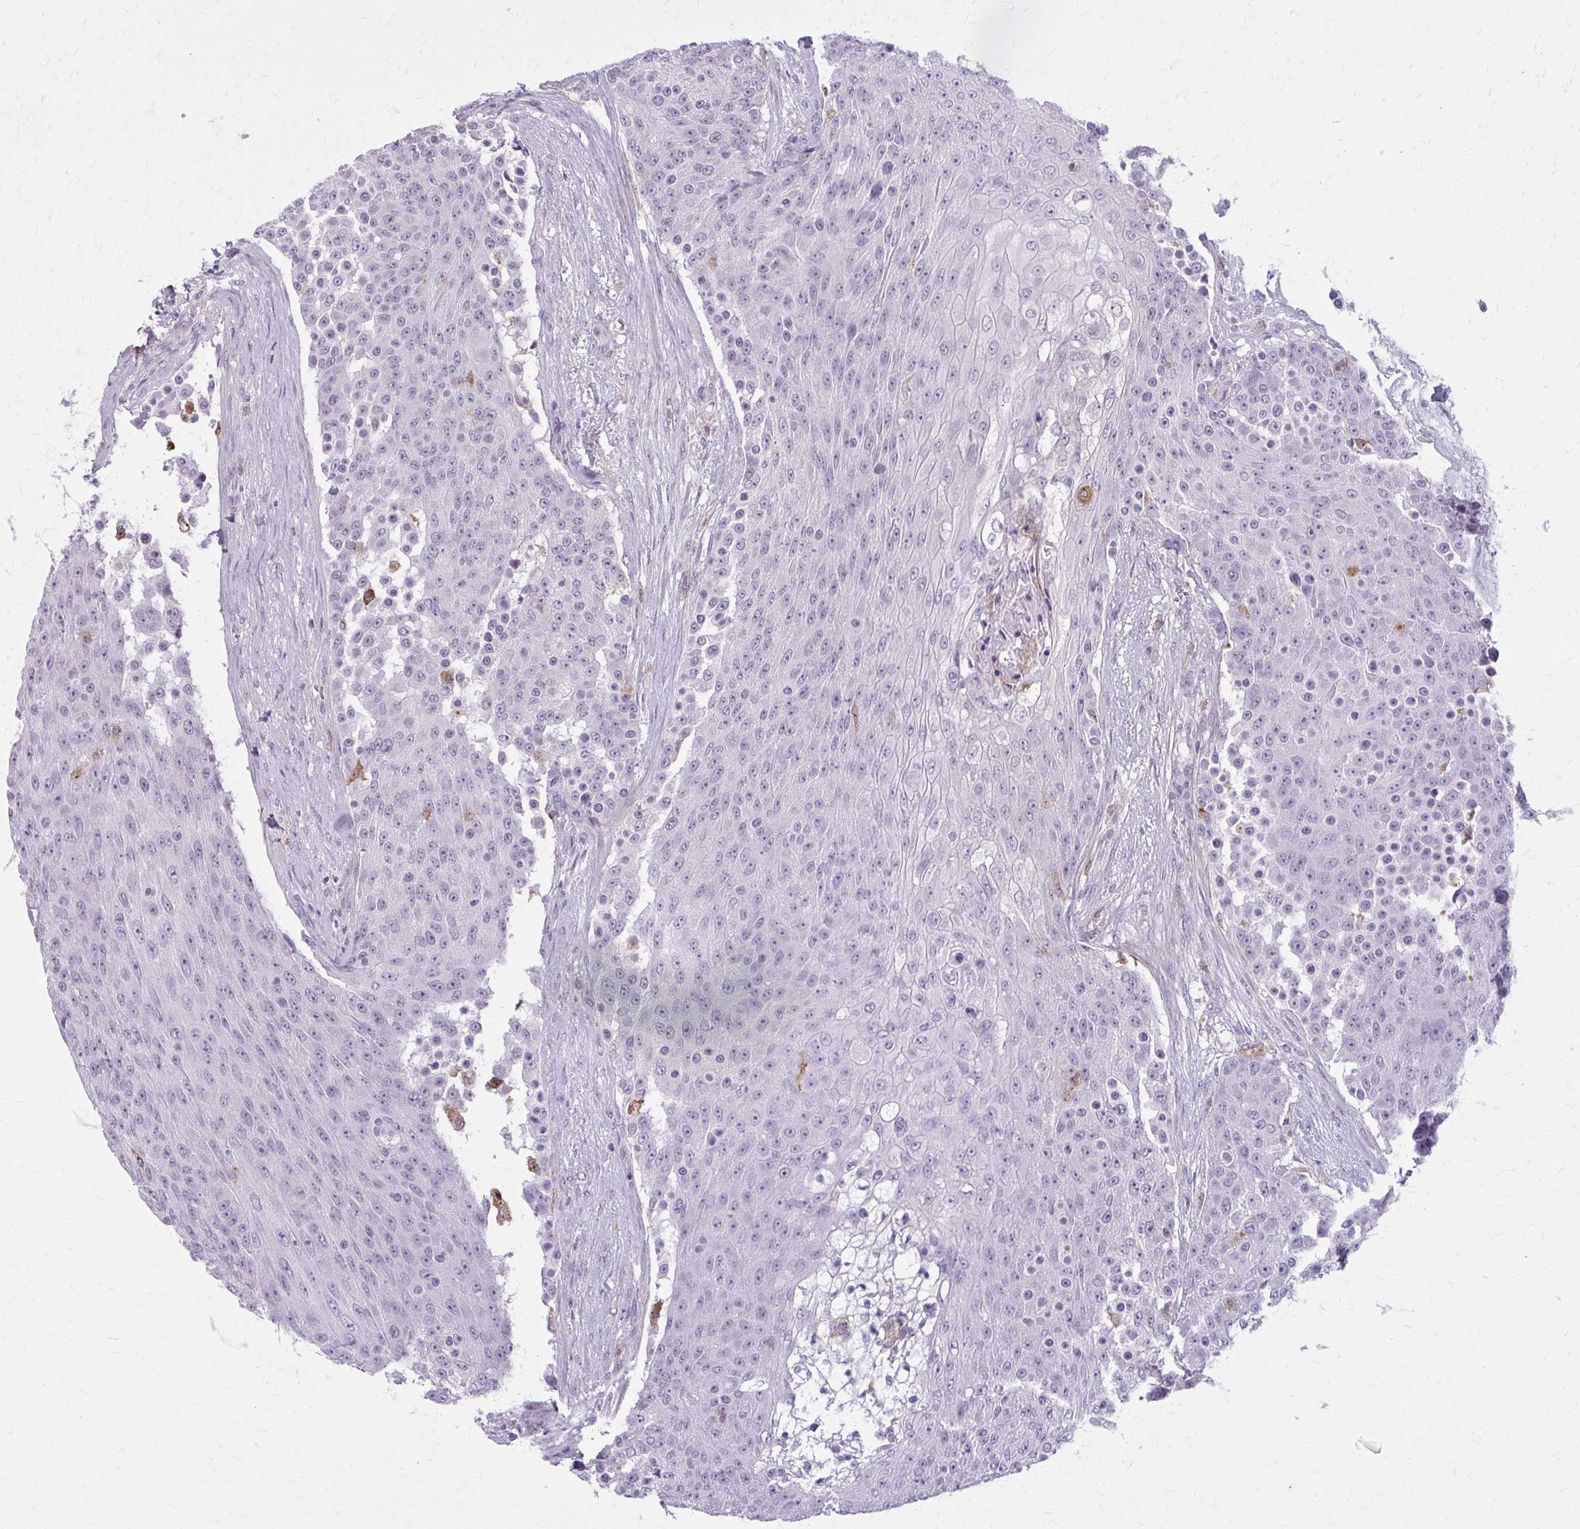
{"staining": {"intensity": "negative", "quantity": "none", "location": "none"}, "tissue": "urothelial cancer", "cell_type": "Tumor cells", "image_type": "cancer", "snomed": [{"axis": "morphology", "description": "Urothelial carcinoma, High grade"}, {"axis": "topography", "description": "Urinary bladder"}], "caption": "This is an immunohistochemistry (IHC) histopathology image of human urothelial cancer. There is no staining in tumor cells.", "gene": "CARD9", "patient": {"sex": "female", "age": 63}}